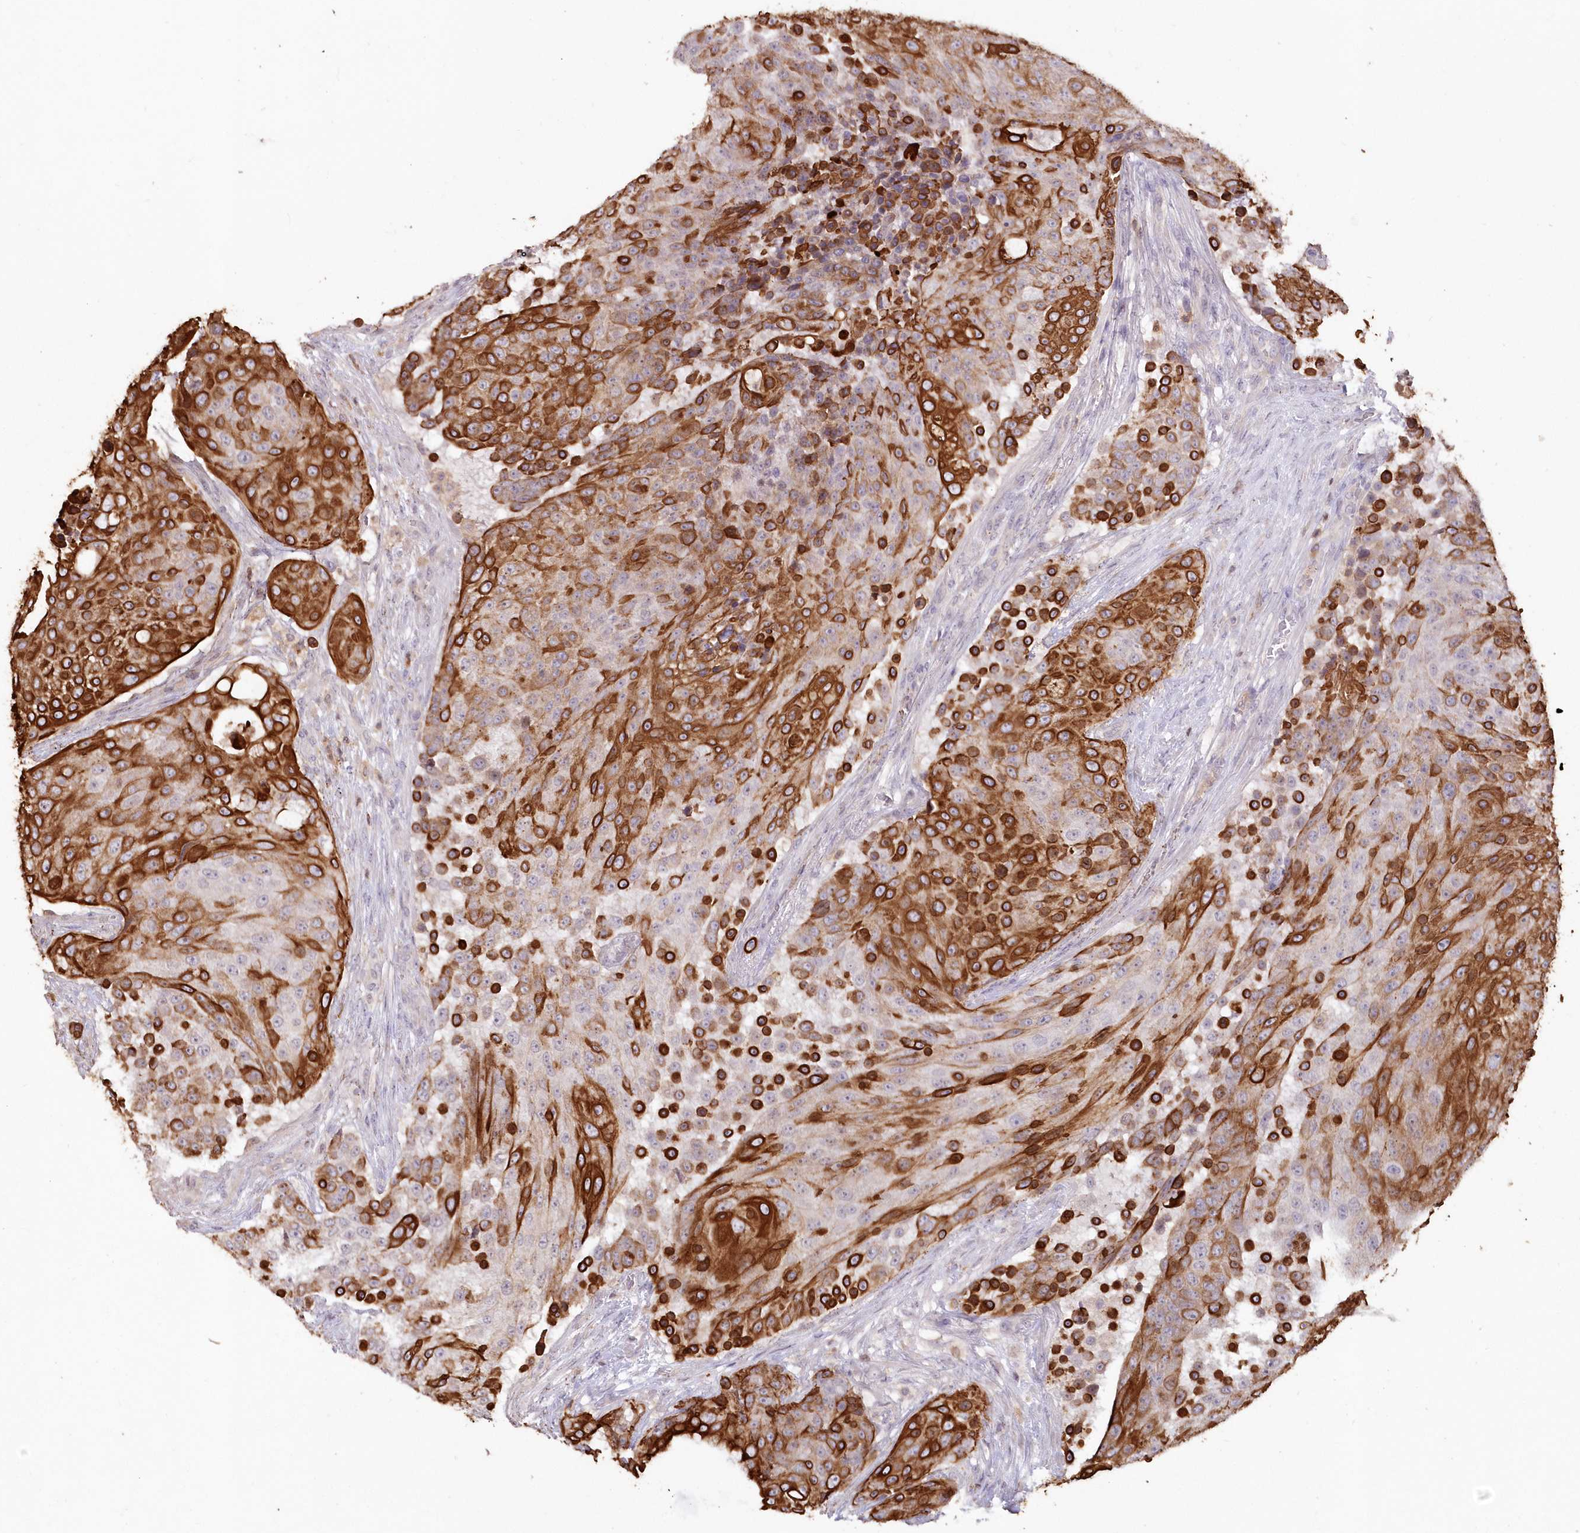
{"staining": {"intensity": "strong", "quantity": ">75%", "location": "cytoplasmic/membranous"}, "tissue": "urothelial cancer", "cell_type": "Tumor cells", "image_type": "cancer", "snomed": [{"axis": "morphology", "description": "Urothelial carcinoma, High grade"}, {"axis": "topography", "description": "Urinary bladder"}], "caption": "Immunohistochemical staining of human high-grade urothelial carcinoma reveals high levels of strong cytoplasmic/membranous protein positivity in about >75% of tumor cells. (Stains: DAB (3,3'-diaminobenzidine) in brown, nuclei in blue, Microscopy: brightfield microscopy at high magnification).", "gene": "SNED1", "patient": {"sex": "female", "age": 63}}